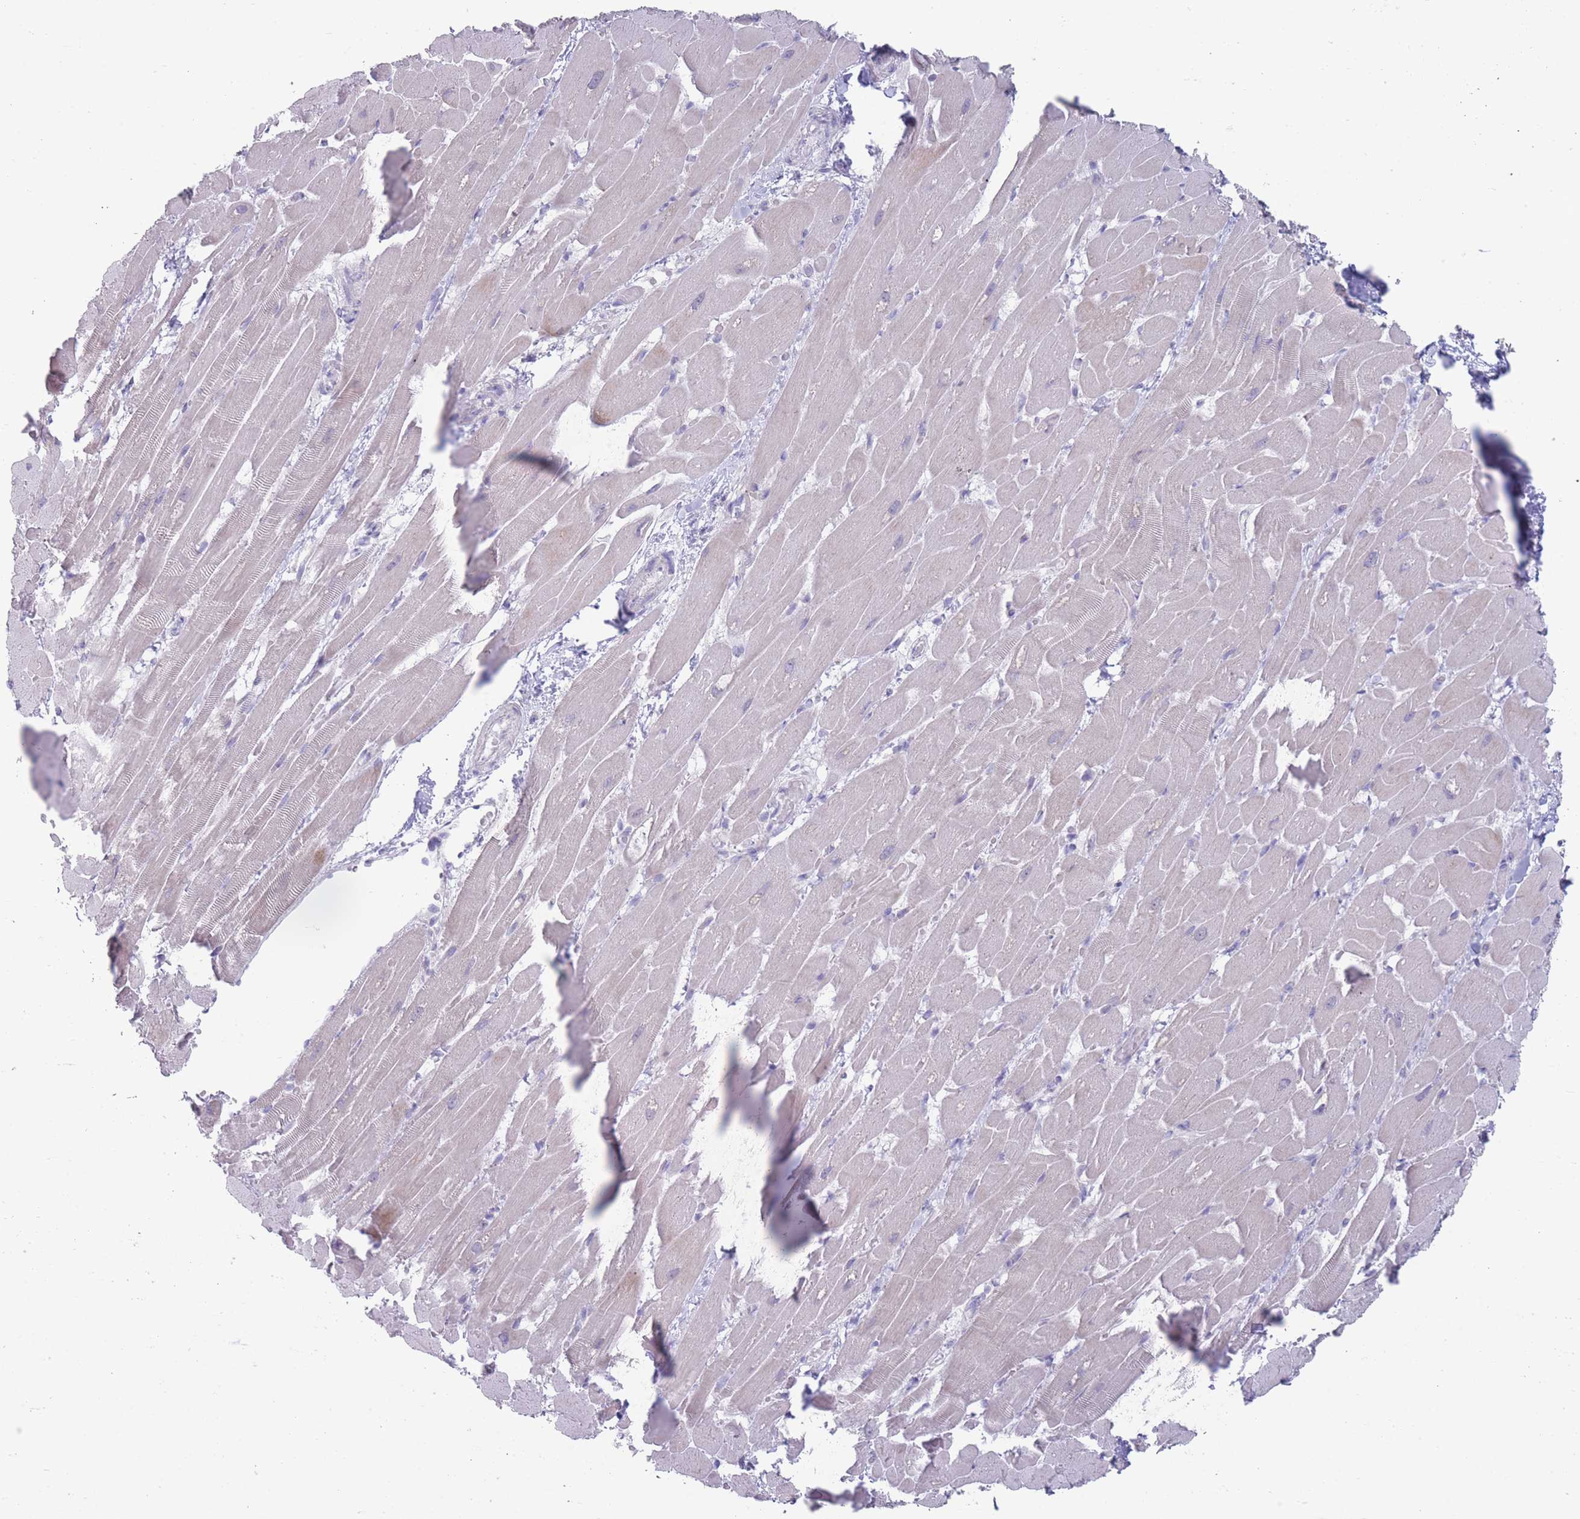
{"staining": {"intensity": "negative", "quantity": "none", "location": "none"}, "tissue": "heart muscle", "cell_type": "Cardiomyocytes", "image_type": "normal", "snomed": [{"axis": "morphology", "description": "Normal tissue, NOS"}, {"axis": "topography", "description": "Heart"}], "caption": "DAB immunohistochemical staining of benign heart muscle demonstrates no significant staining in cardiomyocytes.", "gene": "PAIP2B", "patient": {"sex": "male", "age": 37}}